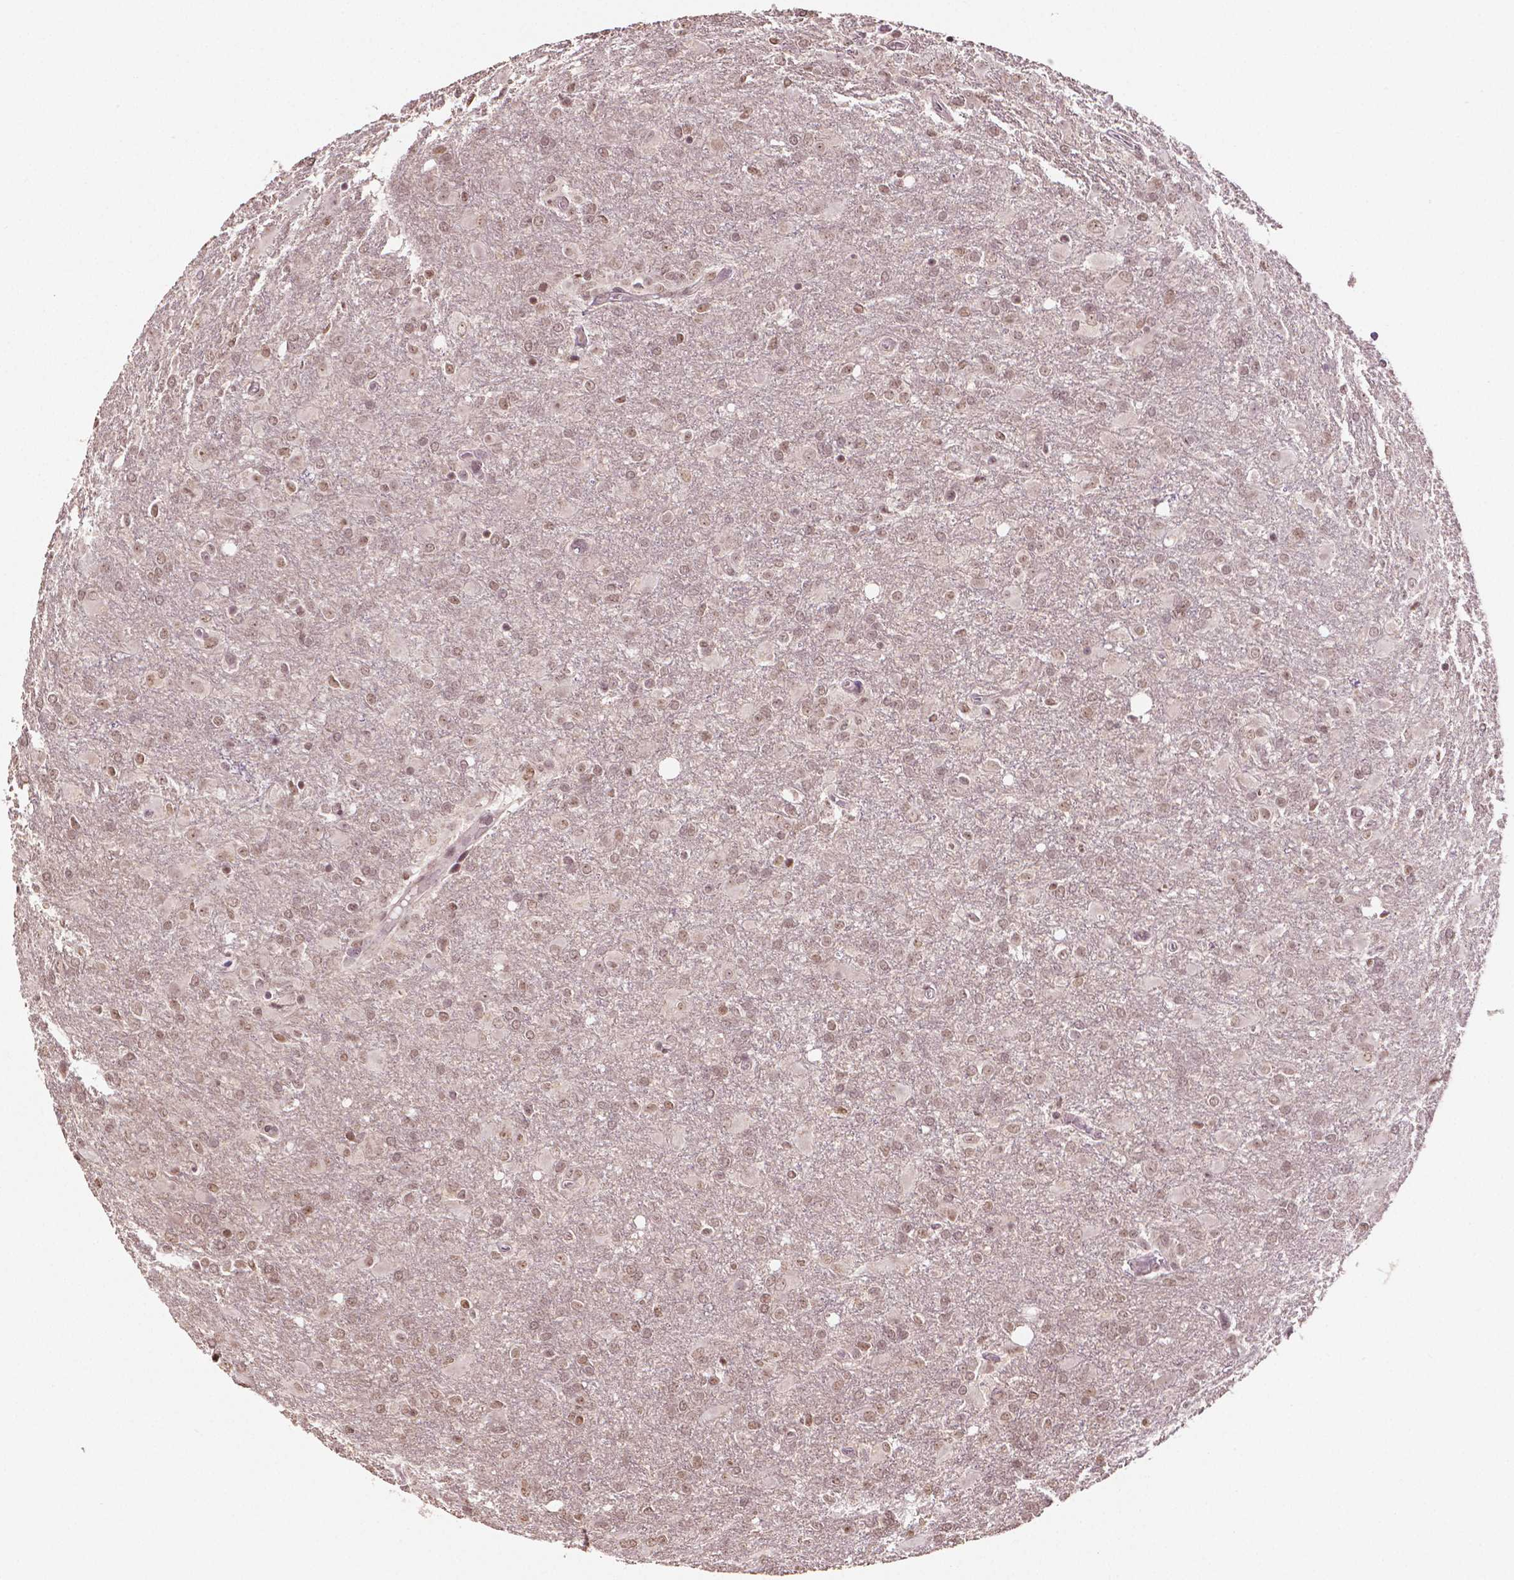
{"staining": {"intensity": "weak", "quantity": ">75%", "location": "nuclear"}, "tissue": "glioma", "cell_type": "Tumor cells", "image_type": "cancer", "snomed": [{"axis": "morphology", "description": "Glioma, malignant, High grade"}, {"axis": "topography", "description": "Brain"}], "caption": "Weak nuclear protein expression is seen in approximately >75% of tumor cells in malignant glioma (high-grade).", "gene": "DEK", "patient": {"sex": "male", "age": 68}}